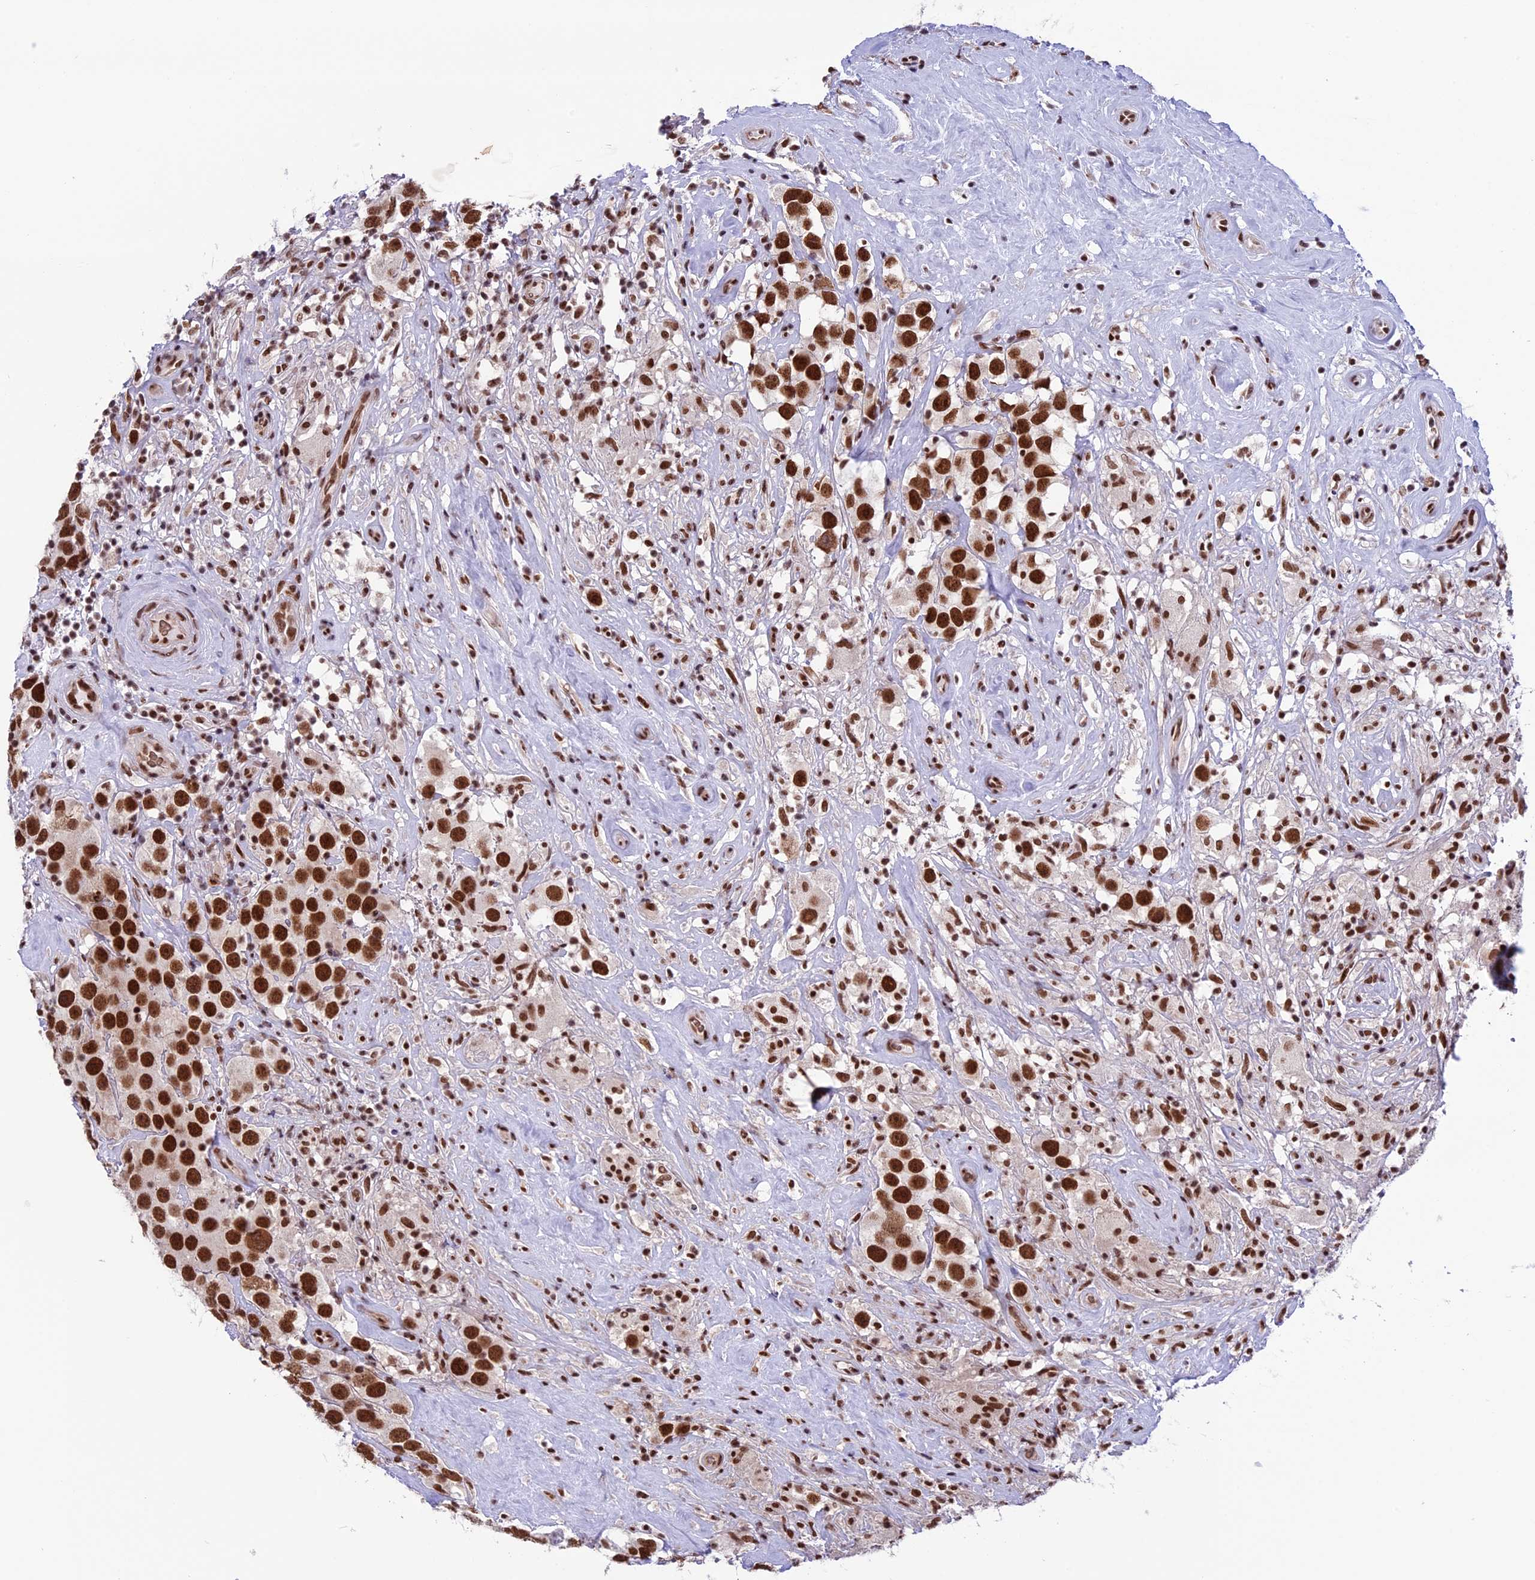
{"staining": {"intensity": "strong", "quantity": ">75%", "location": "nuclear"}, "tissue": "testis cancer", "cell_type": "Tumor cells", "image_type": "cancer", "snomed": [{"axis": "morphology", "description": "Seminoma, NOS"}, {"axis": "topography", "description": "Testis"}], "caption": "A high-resolution image shows IHC staining of seminoma (testis), which demonstrates strong nuclear staining in about >75% of tumor cells.", "gene": "MPHOSPH8", "patient": {"sex": "male", "age": 49}}